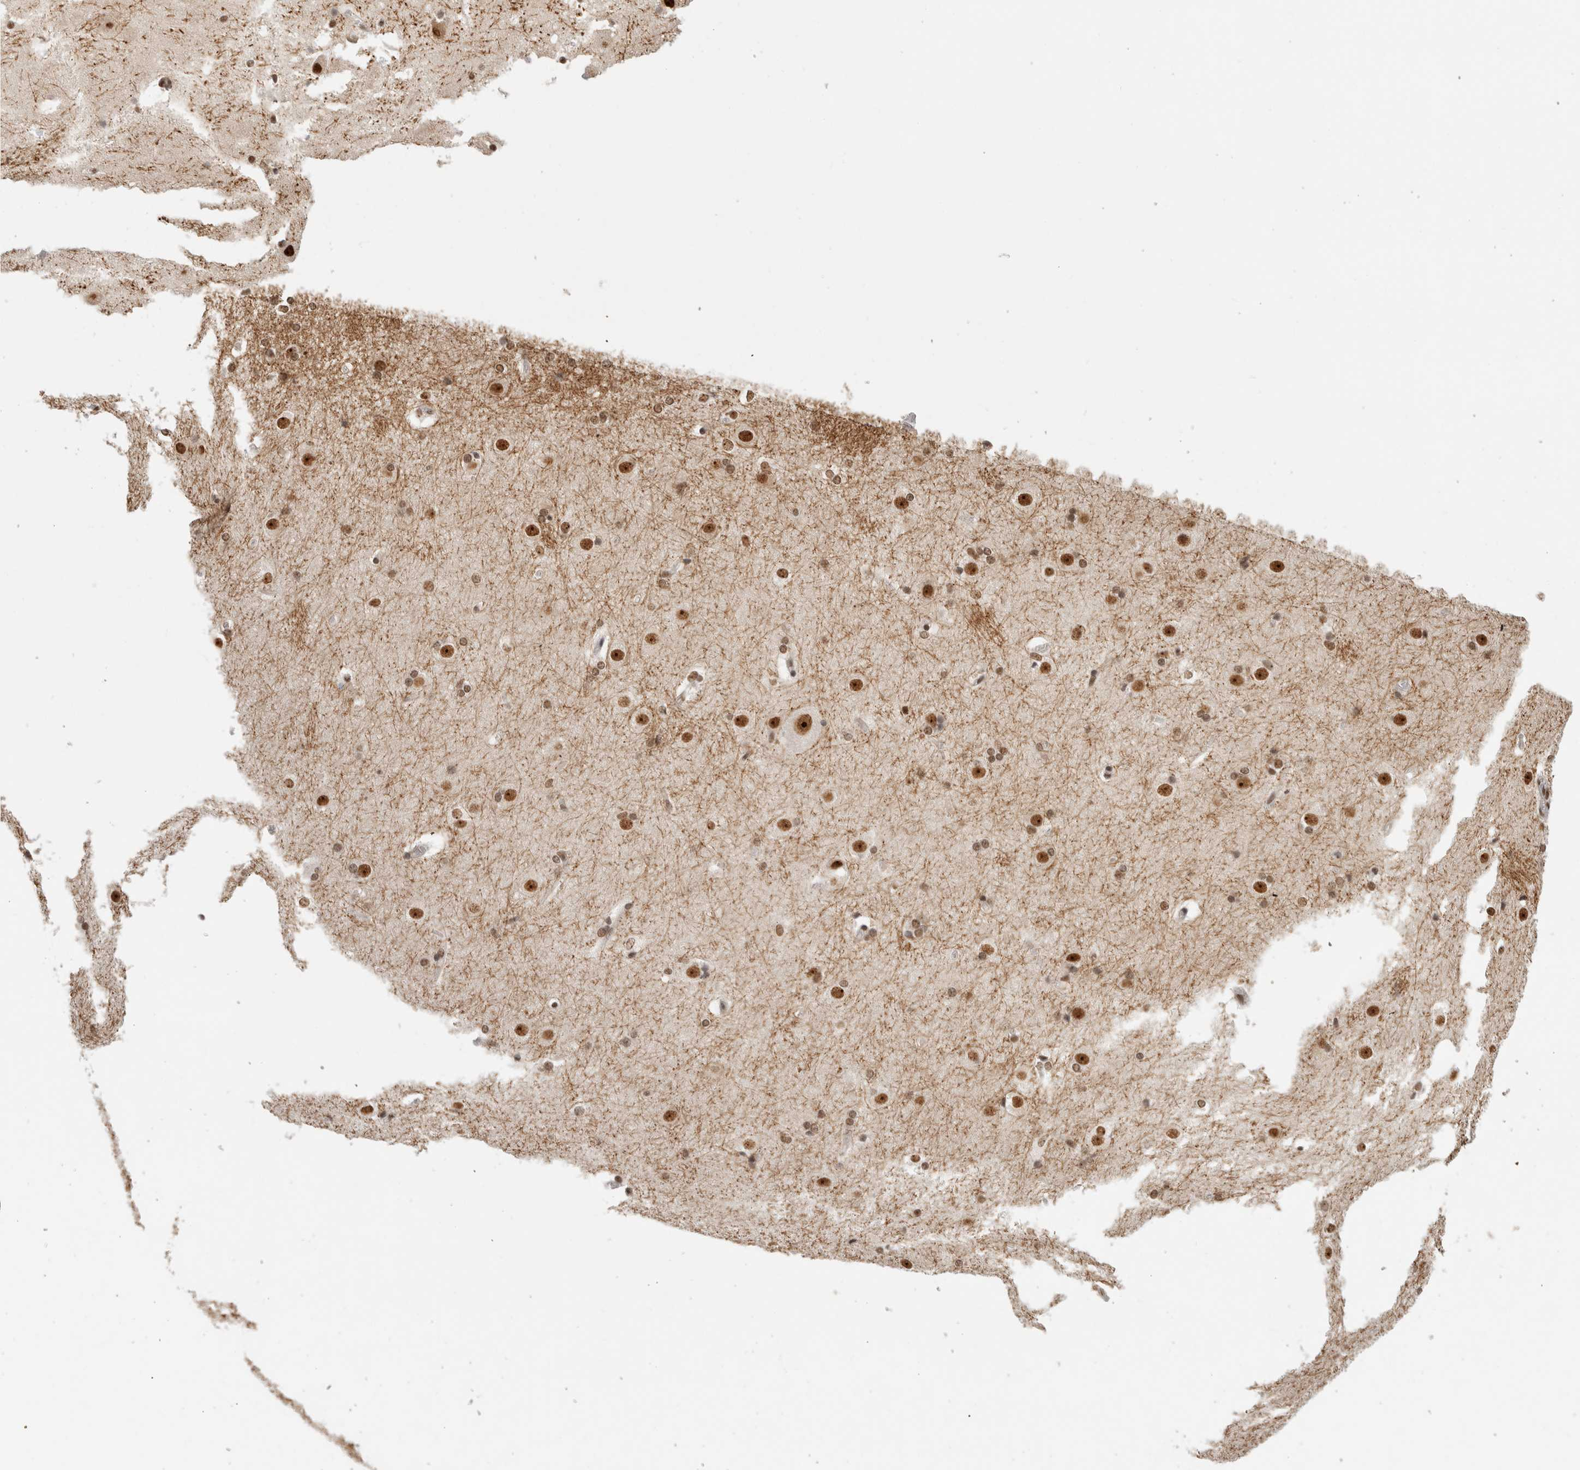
{"staining": {"intensity": "strong", "quantity": ">75%", "location": "nuclear"}, "tissue": "caudate", "cell_type": "Glial cells", "image_type": "normal", "snomed": [{"axis": "morphology", "description": "Normal tissue, NOS"}, {"axis": "topography", "description": "Lateral ventricle wall"}], "caption": "Benign caudate demonstrates strong nuclear expression in about >75% of glial cells, visualized by immunohistochemistry.", "gene": "EBNA1BP2", "patient": {"sex": "female", "age": 19}}